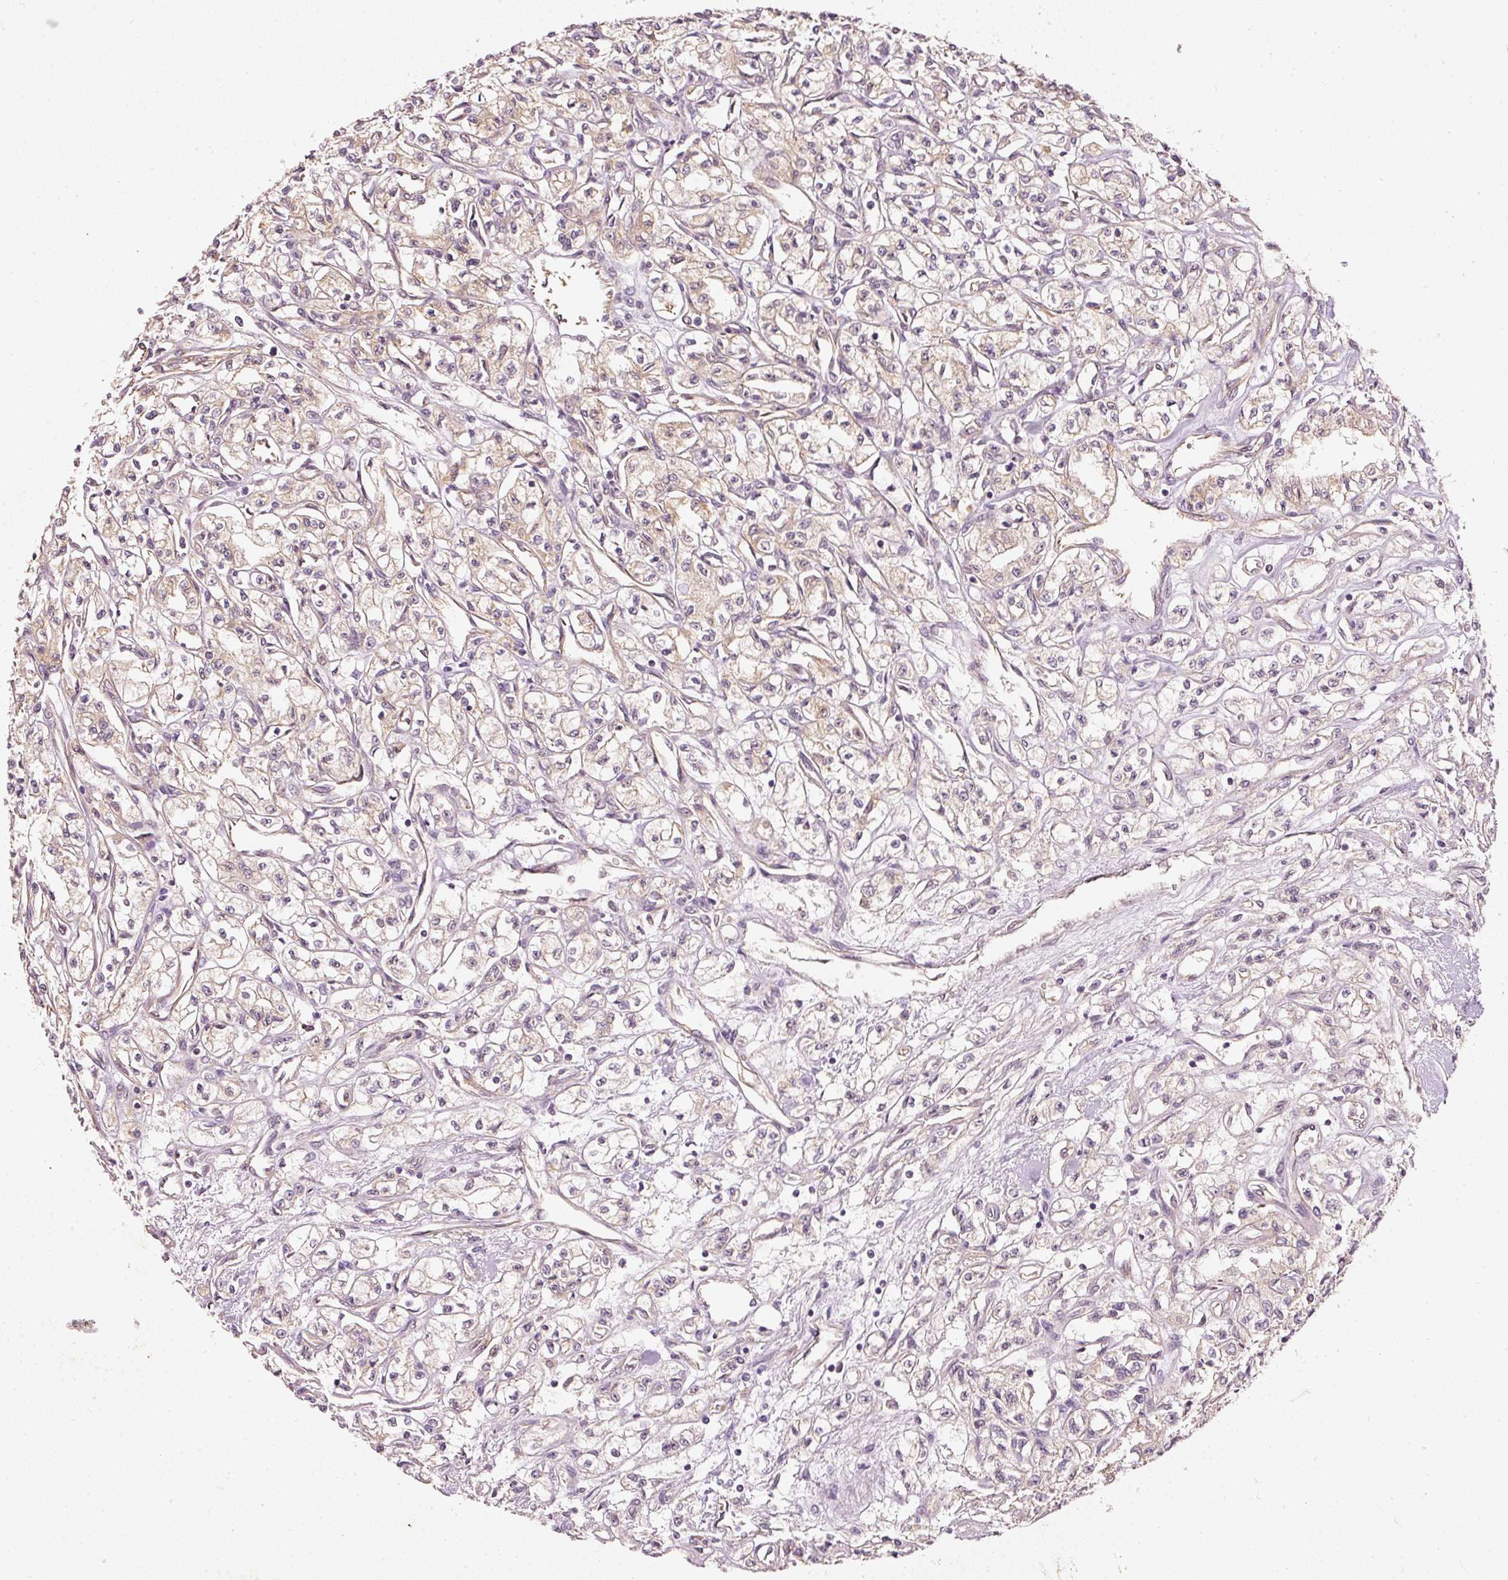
{"staining": {"intensity": "weak", "quantity": ">75%", "location": "cytoplasmic/membranous"}, "tissue": "renal cancer", "cell_type": "Tumor cells", "image_type": "cancer", "snomed": [{"axis": "morphology", "description": "Adenocarcinoma, NOS"}, {"axis": "topography", "description": "Kidney"}], "caption": "This photomicrograph exhibits immunohistochemistry staining of renal cancer, with low weak cytoplasmic/membranous staining in approximately >75% of tumor cells.", "gene": "RGL2", "patient": {"sex": "male", "age": 56}}